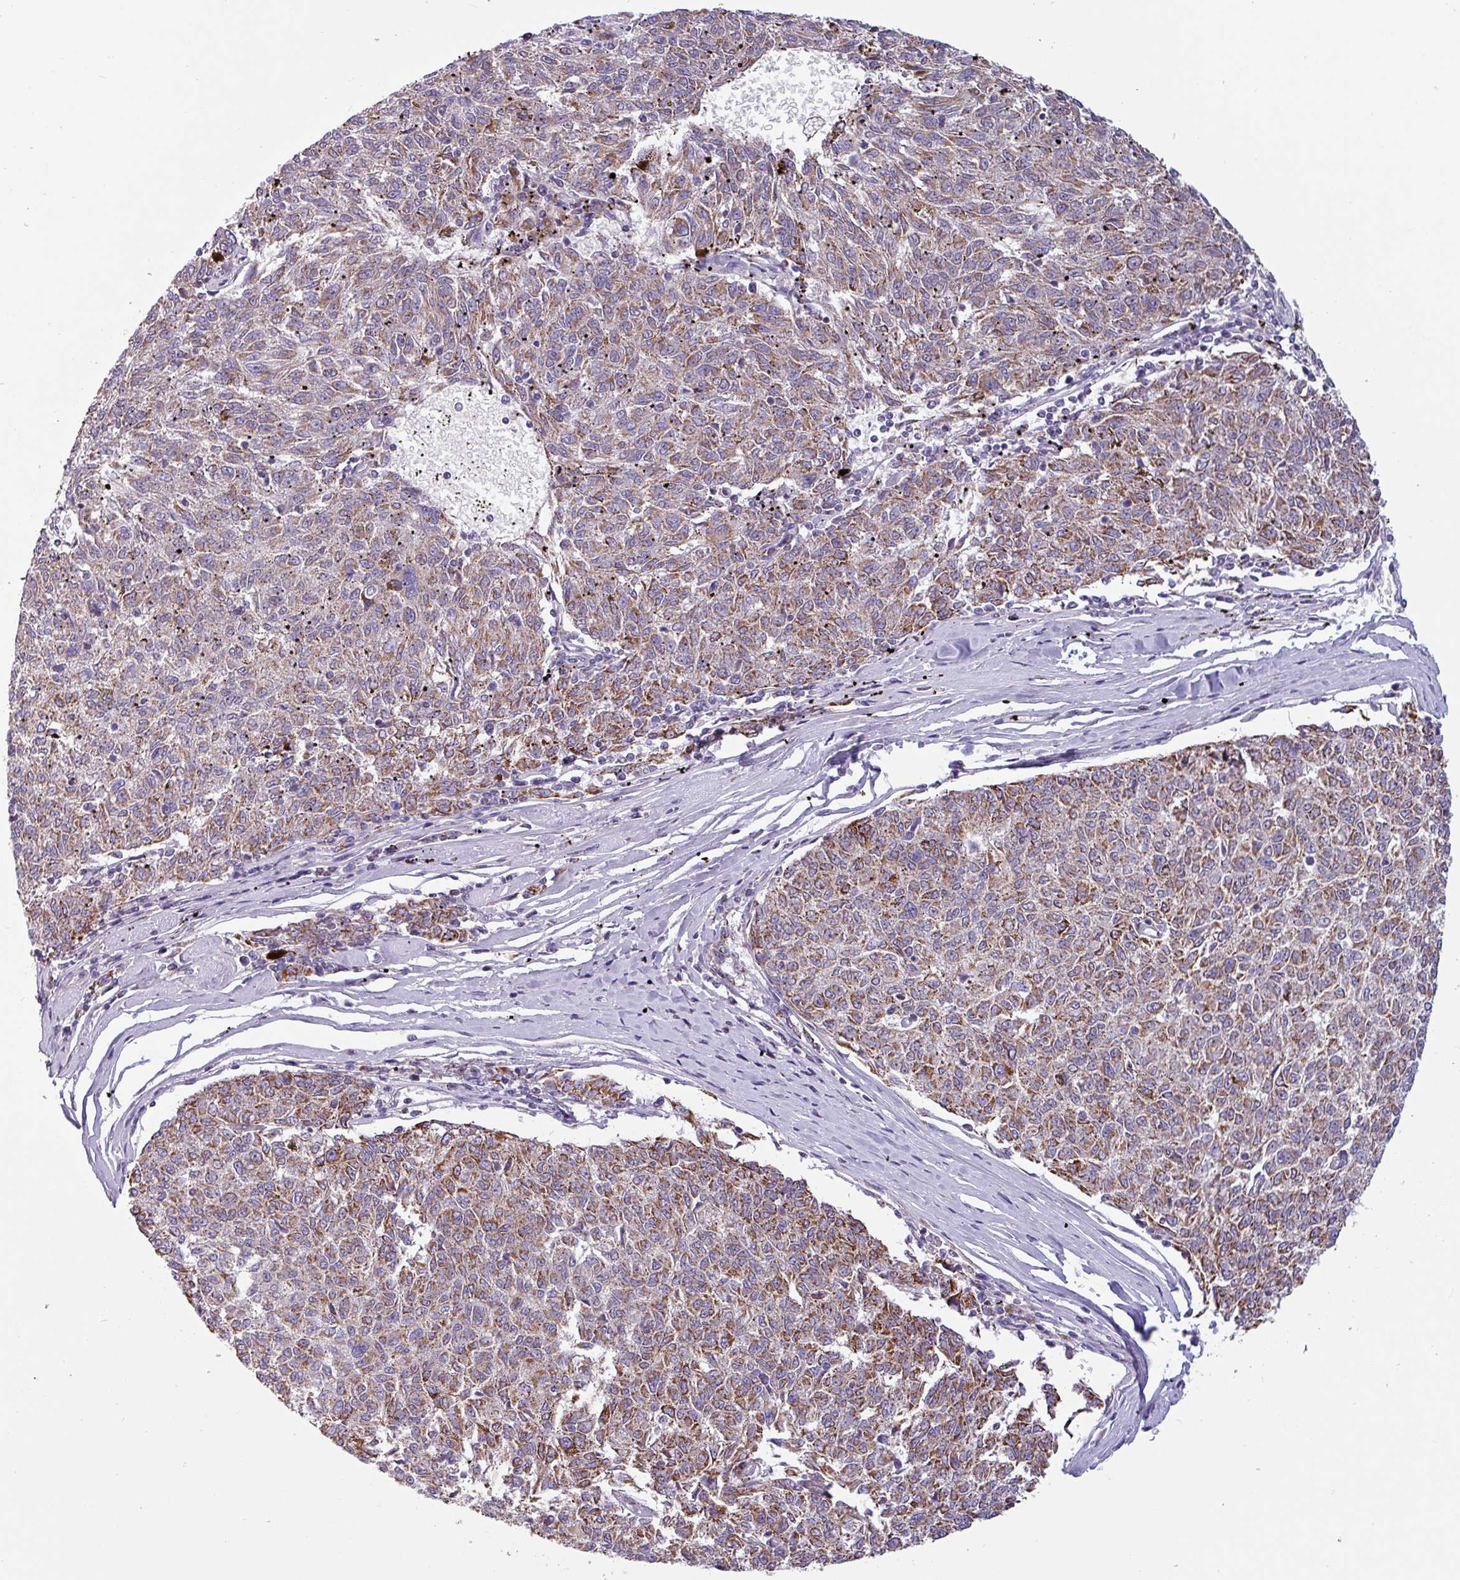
{"staining": {"intensity": "moderate", "quantity": ">75%", "location": "cytoplasmic/membranous"}, "tissue": "melanoma", "cell_type": "Tumor cells", "image_type": "cancer", "snomed": [{"axis": "morphology", "description": "Malignant melanoma, NOS"}, {"axis": "topography", "description": "Skin"}], "caption": "Human malignant melanoma stained for a protein (brown) exhibits moderate cytoplasmic/membranous positive positivity in approximately >75% of tumor cells.", "gene": "CAMK1", "patient": {"sex": "female", "age": 72}}